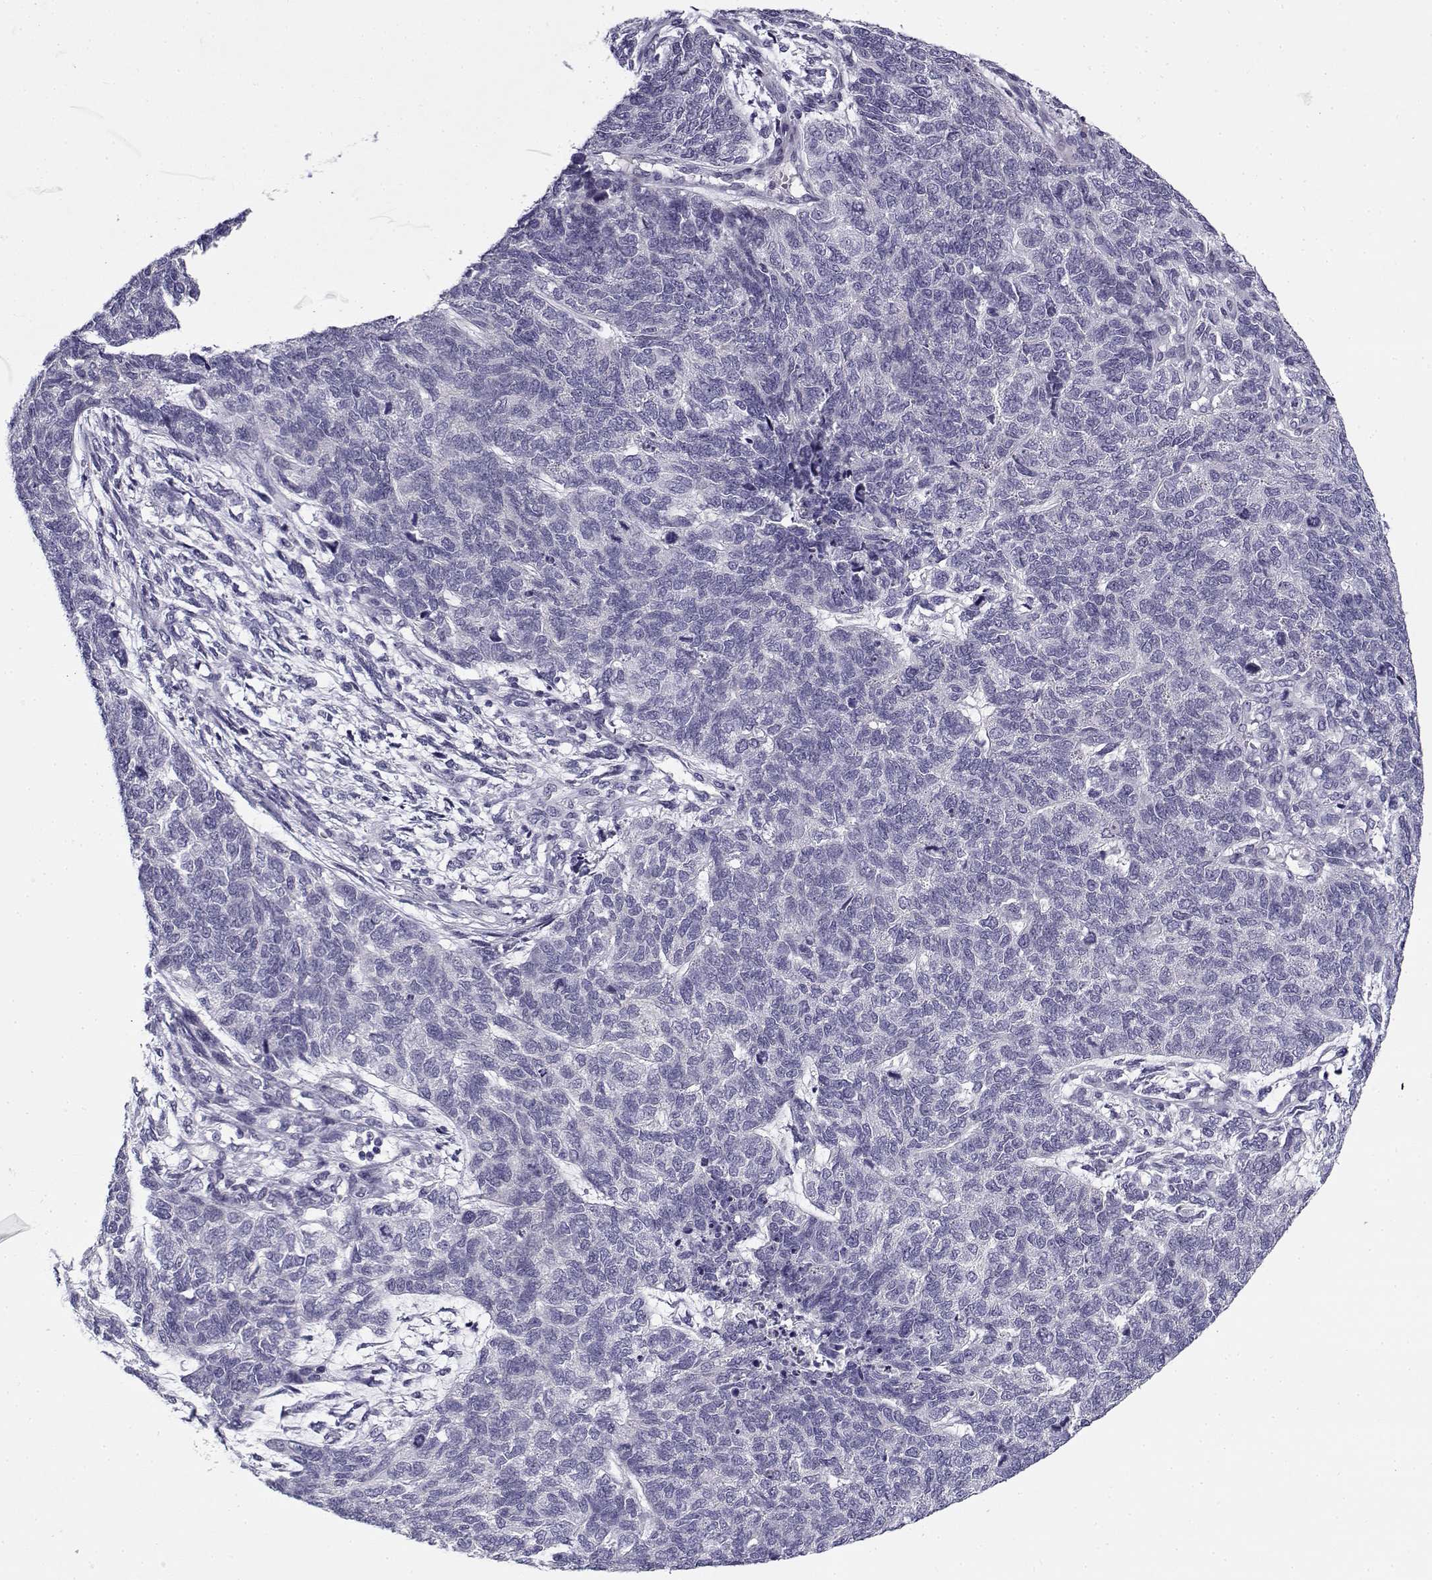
{"staining": {"intensity": "negative", "quantity": "none", "location": "none"}, "tissue": "cervical cancer", "cell_type": "Tumor cells", "image_type": "cancer", "snomed": [{"axis": "morphology", "description": "Squamous cell carcinoma, NOS"}, {"axis": "topography", "description": "Cervix"}], "caption": "Micrograph shows no protein expression in tumor cells of cervical cancer tissue. (DAB immunohistochemistry (IHC) with hematoxylin counter stain).", "gene": "CREB3L3", "patient": {"sex": "female", "age": 63}}